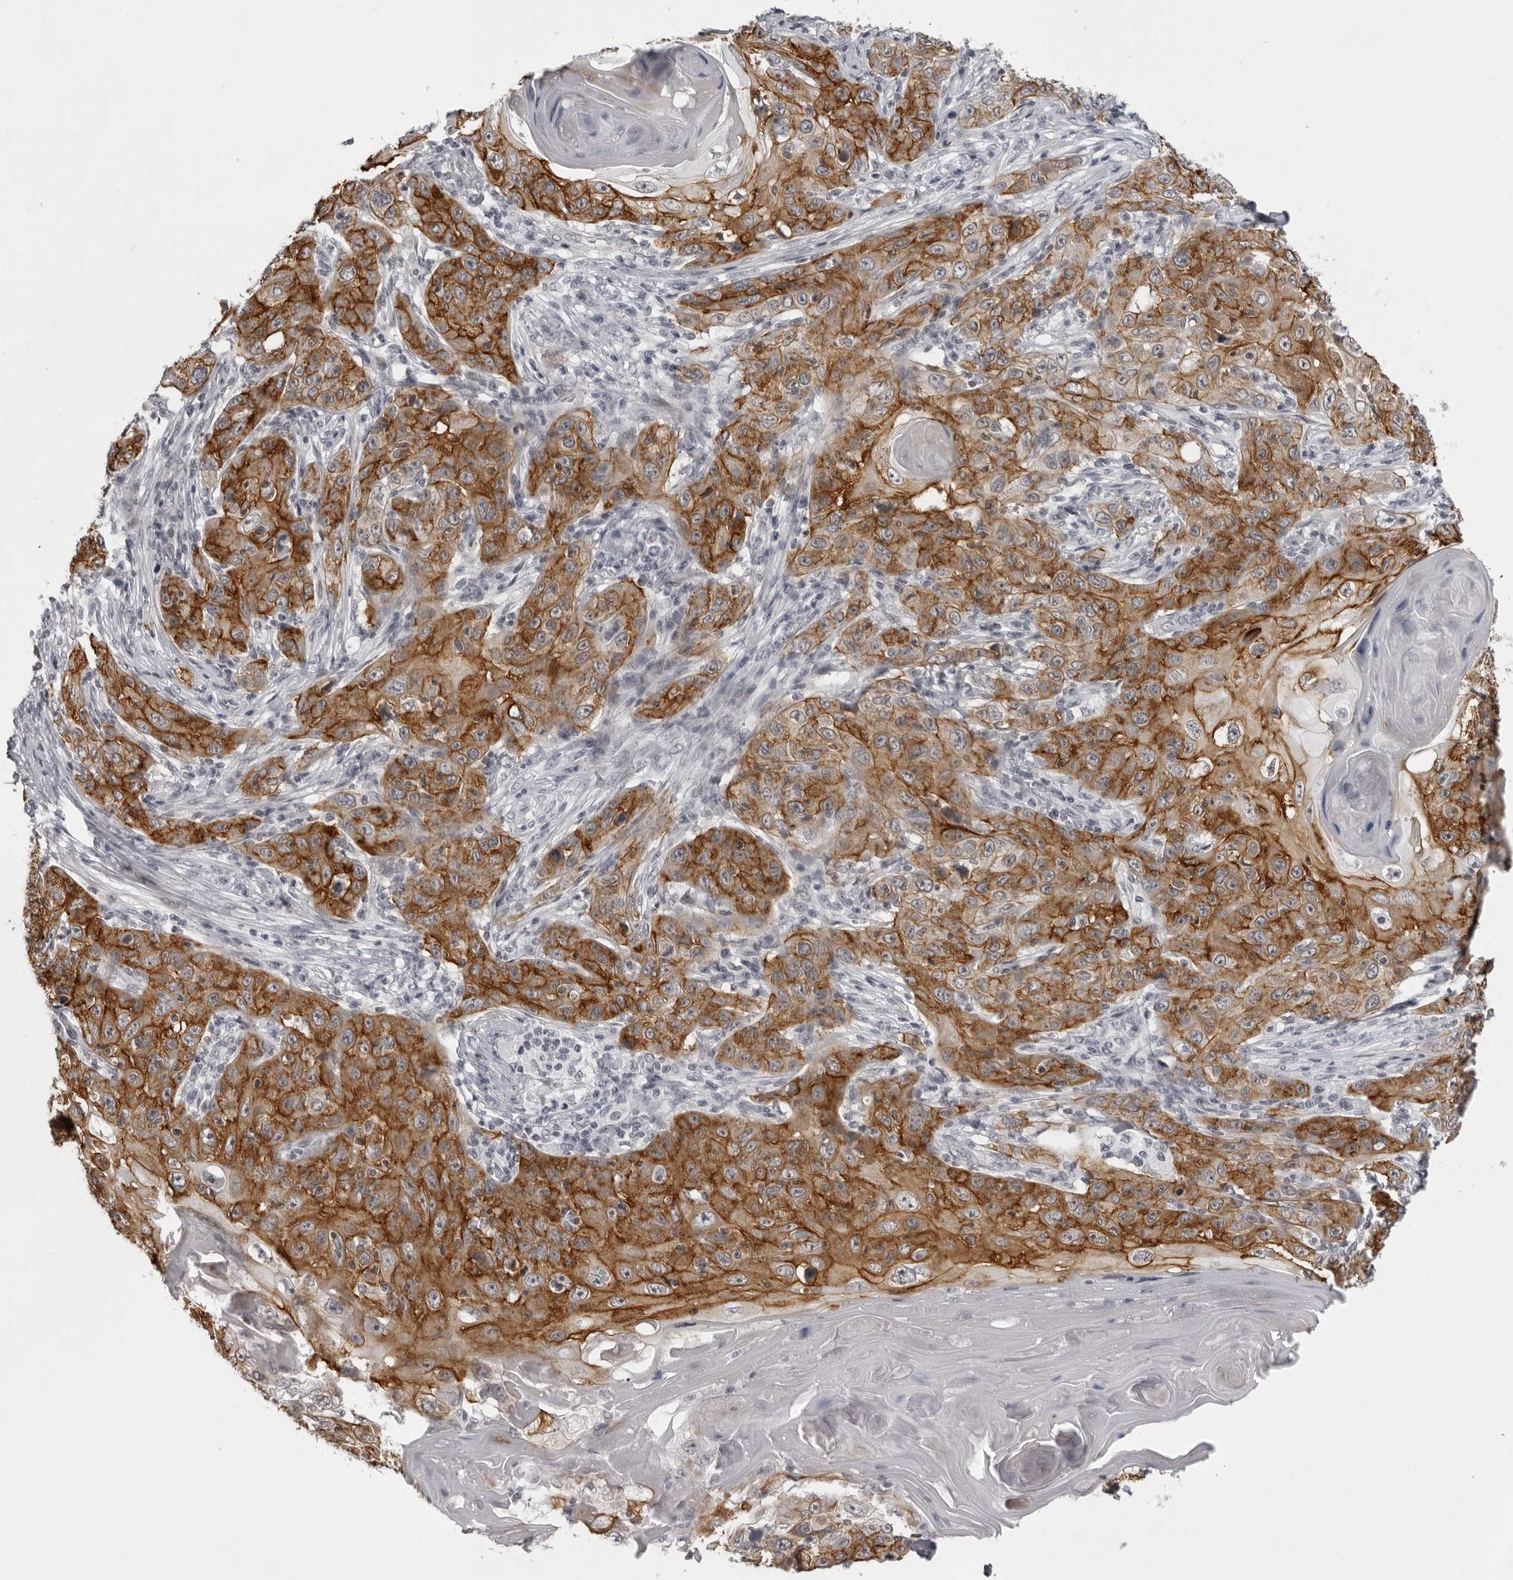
{"staining": {"intensity": "moderate", "quantity": ">75%", "location": "cytoplasmic/membranous"}, "tissue": "skin cancer", "cell_type": "Tumor cells", "image_type": "cancer", "snomed": [{"axis": "morphology", "description": "Squamous cell carcinoma, NOS"}, {"axis": "topography", "description": "Skin"}], "caption": "Immunohistochemical staining of skin cancer (squamous cell carcinoma) displays medium levels of moderate cytoplasmic/membranous protein staining in about >75% of tumor cells. Immunohistochemistry stains the protein in brown and the nuclei are stained blue.", "gene": "NUDT18", "patient": {"sex": "female", "age": 88}}